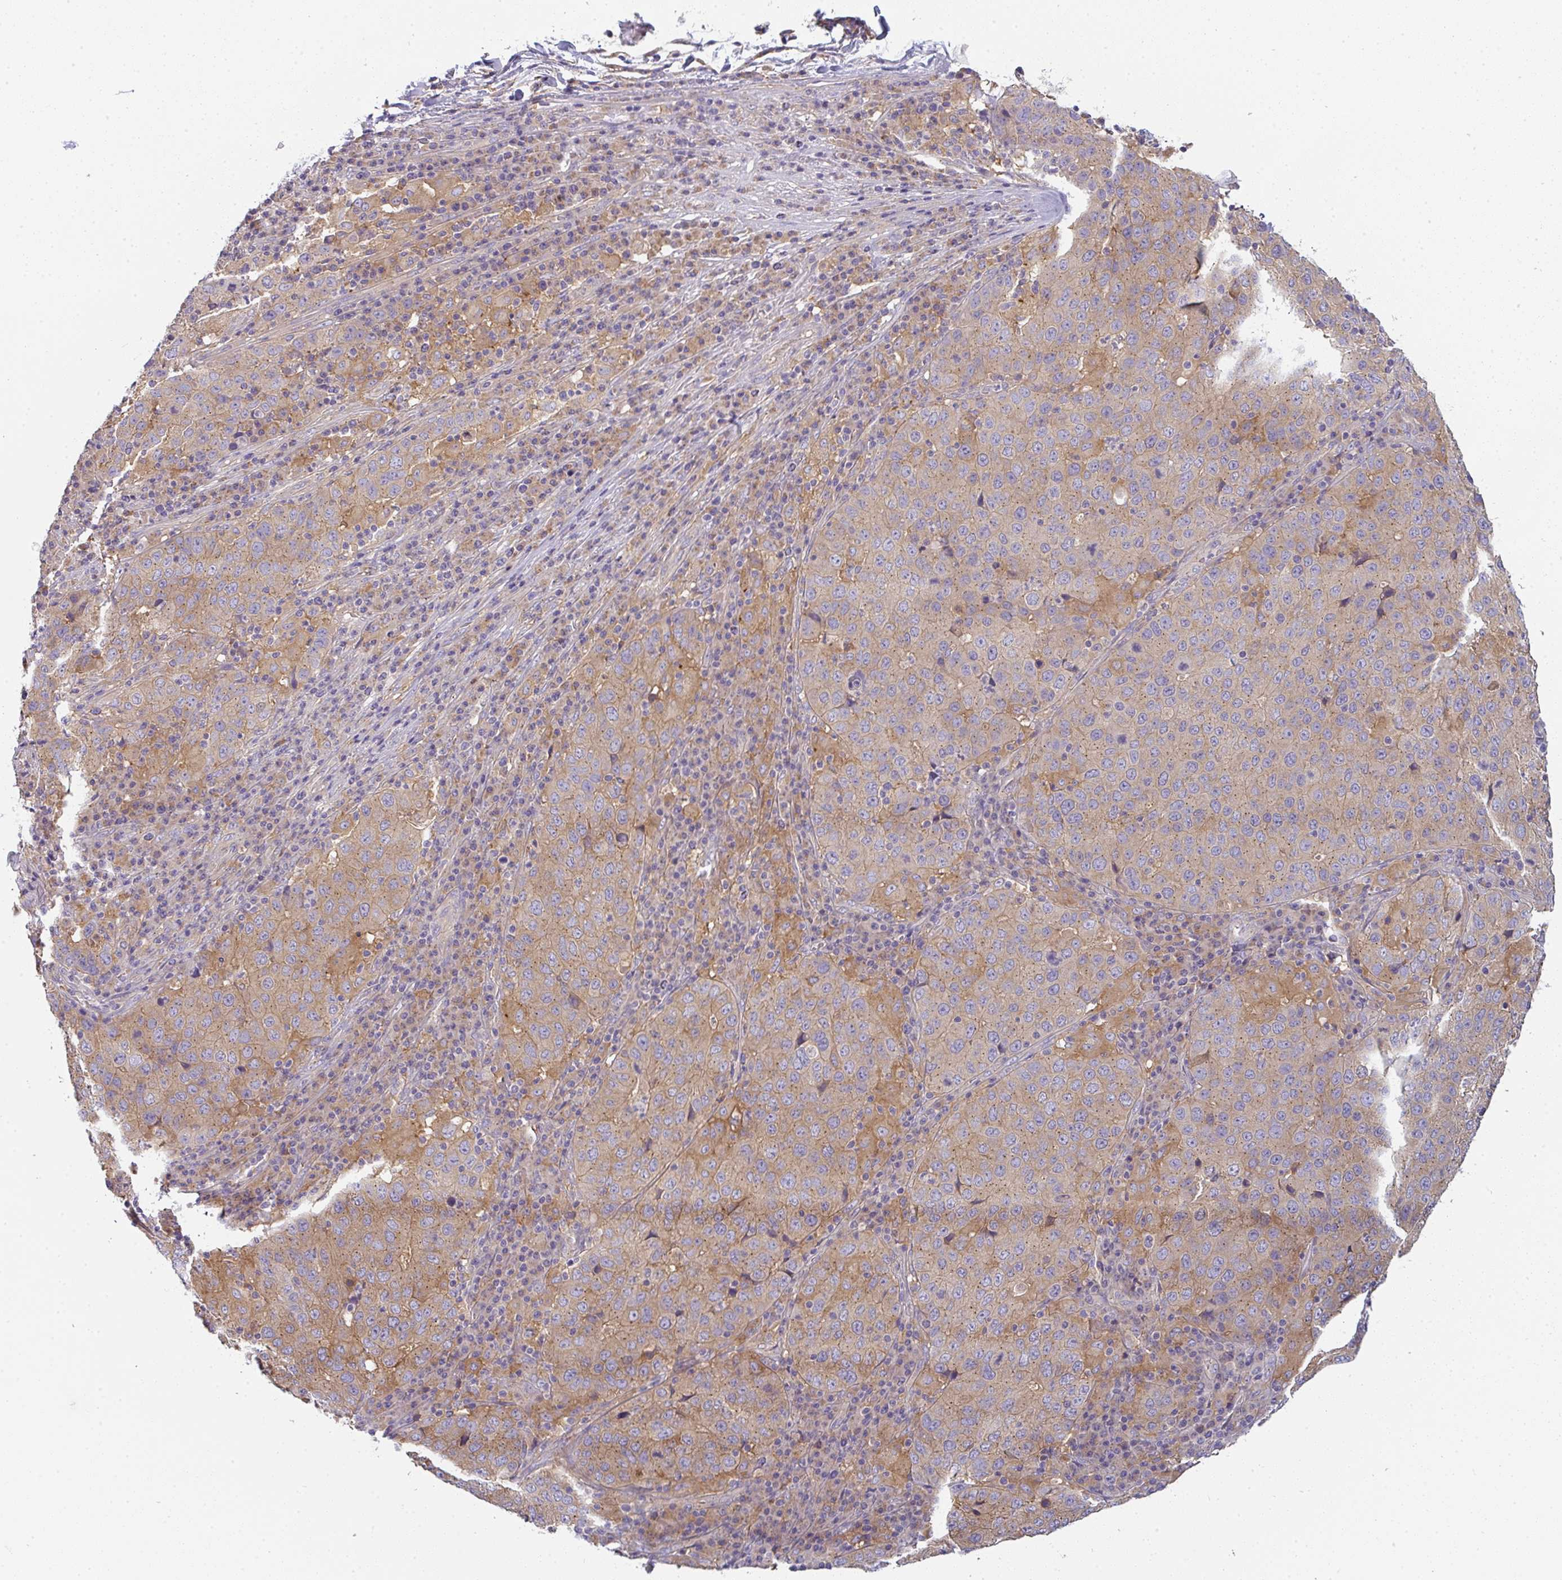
{"staining": {"intensity": "weak", "quantity": ">75%", "location": "cytoplasmic/membranous"}, "tissue": "stomach cancer", "cell_type": "Tumor cells", "image_type": "cancer", "snomed": [{"axis": "morphology", "description": "Adenocarcinoma, NOS"}, {"axis": "topography", "description": "Stomach"}], "caption": "Adenocarcinoma (stomach) stained for a protein (brown) shows weak cytoplasmic/membranous positive expression in approximately >75% of tumor cells.", "gene": "SNX5", "patient": {"sex": "male", "age": 71}}